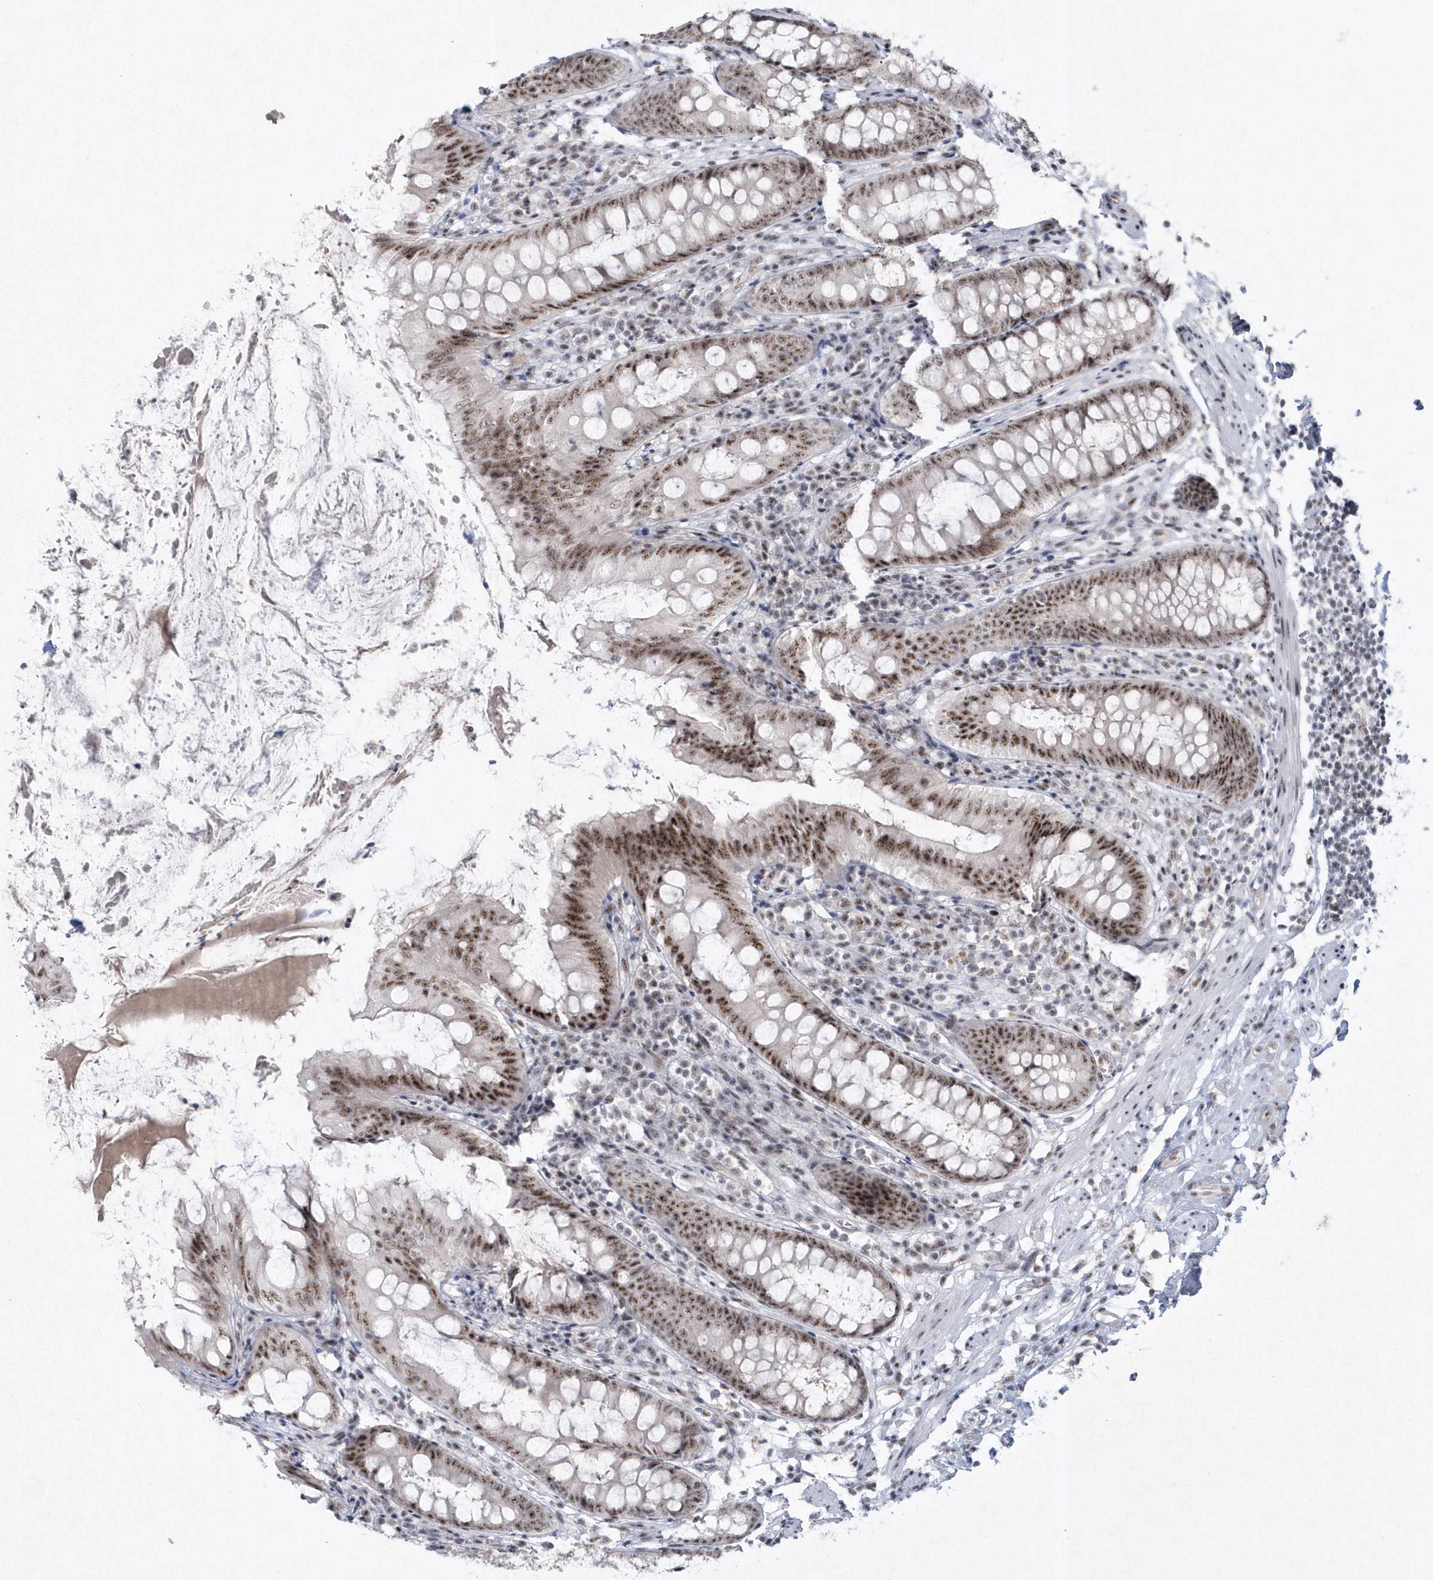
{"staining": {"intensity": "moderate", "quantity": ">75%", "location": "nuclear"}, "tissue": "appendix", "cell_type": "Glandular cells", "image_type": "normal", "snomed": [{"axis": "morphology", "description": "Normal tissue, NOS"}, {"axis": "topography", "description": "Appendix"}], "caption": "Benign appendix displays moderate nuclear positivity in about >75% of glandular cells.", "gene": "KDM6B", "patient": {"sex": "female", "age": 77}}